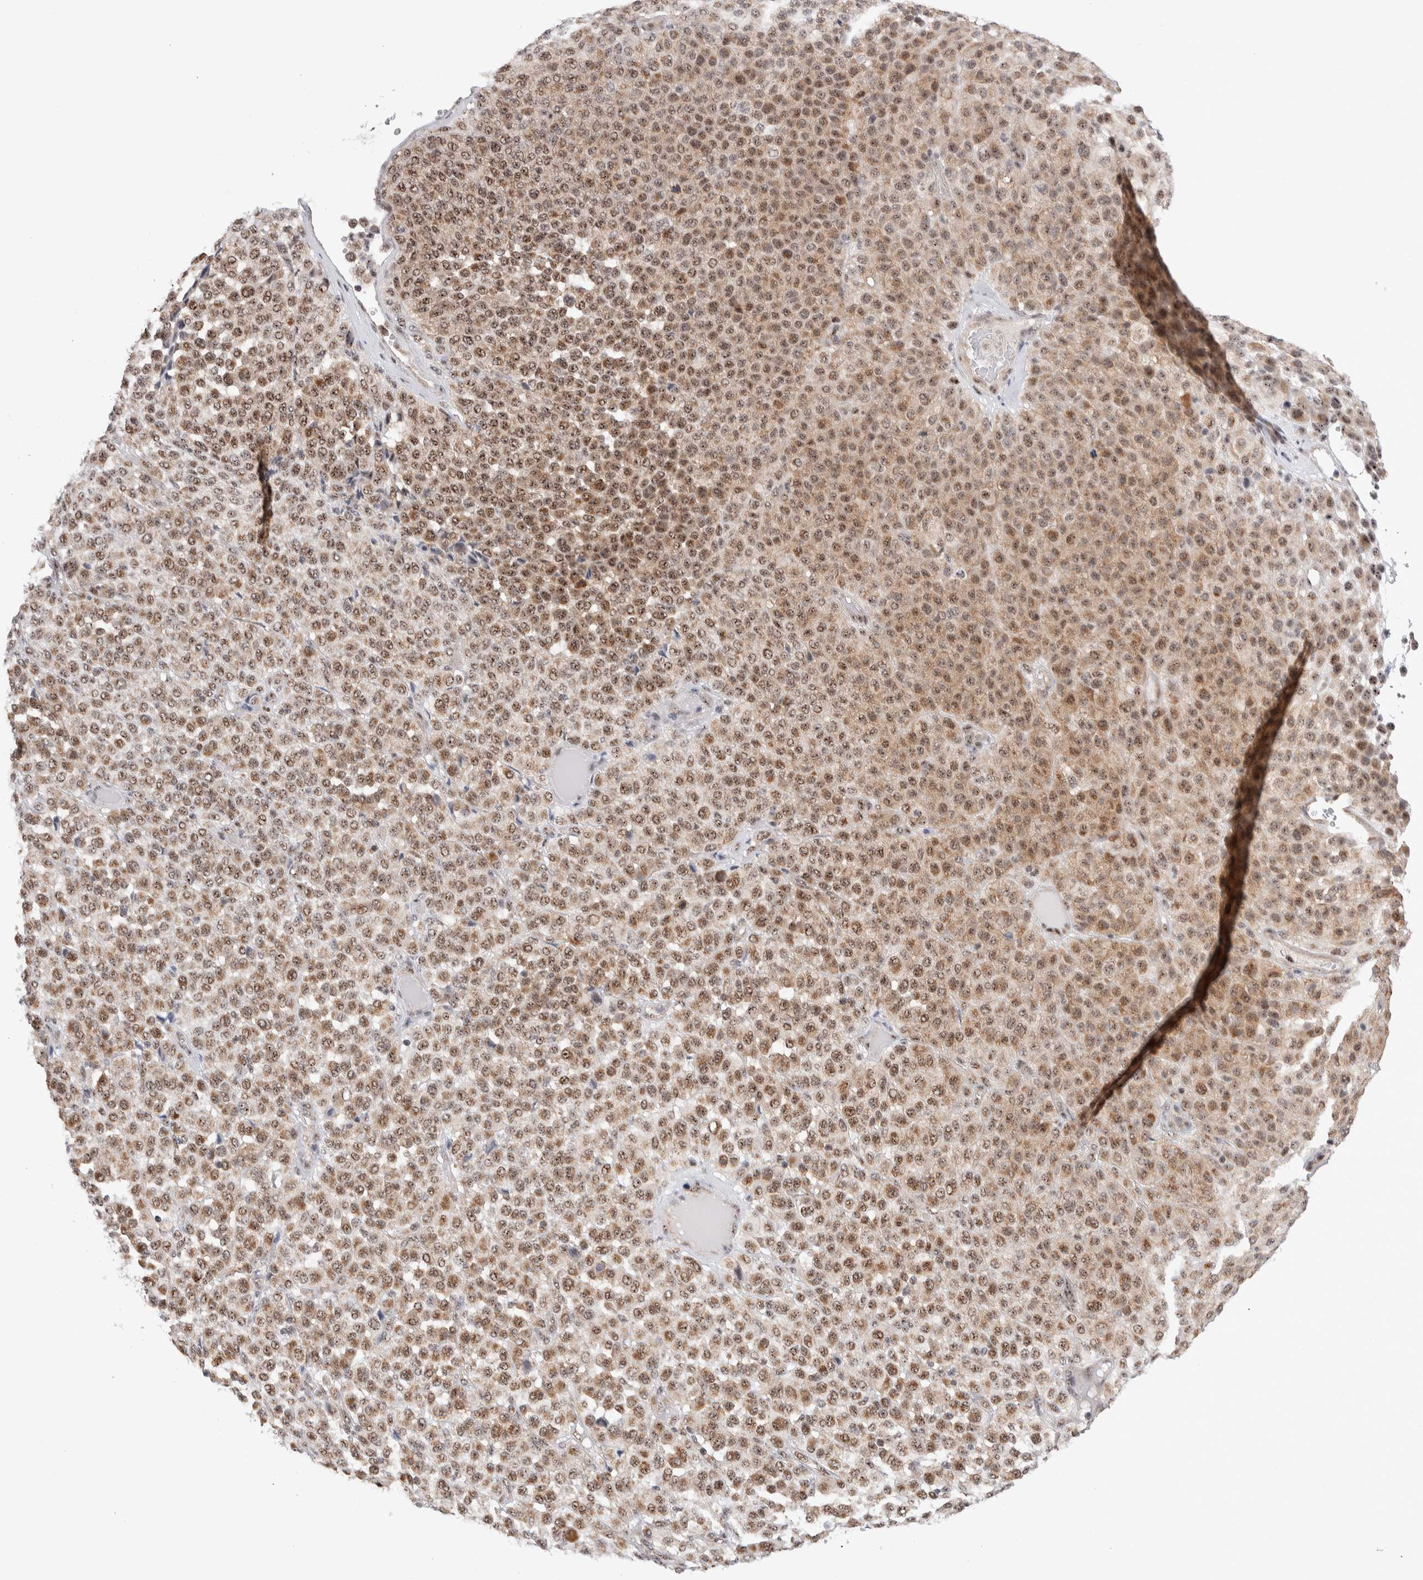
{"staining": {"intensity": "moderate", "quantity": ">75%", "location": "cytoplasmic/membranous,nuclear"}, "tissue": "melanoma", "cell_type": "Tumor cells", "image_type": "cancer", "snomed": [{"axis": "morphology", "description": "Malignant melanoma, Metastatic site"}, {"axis": "topography", "description": "Pancreas"}], "caption": "This micrograph demonstrates immunohistochemistry (IHC) staining of human melanoma, with medium moderate cytoplasmic/membranous and nuclear expression in about >75% of tumor cells.", "gene": "ZNF695", "patient": {"sex": "female", "age": 30}}